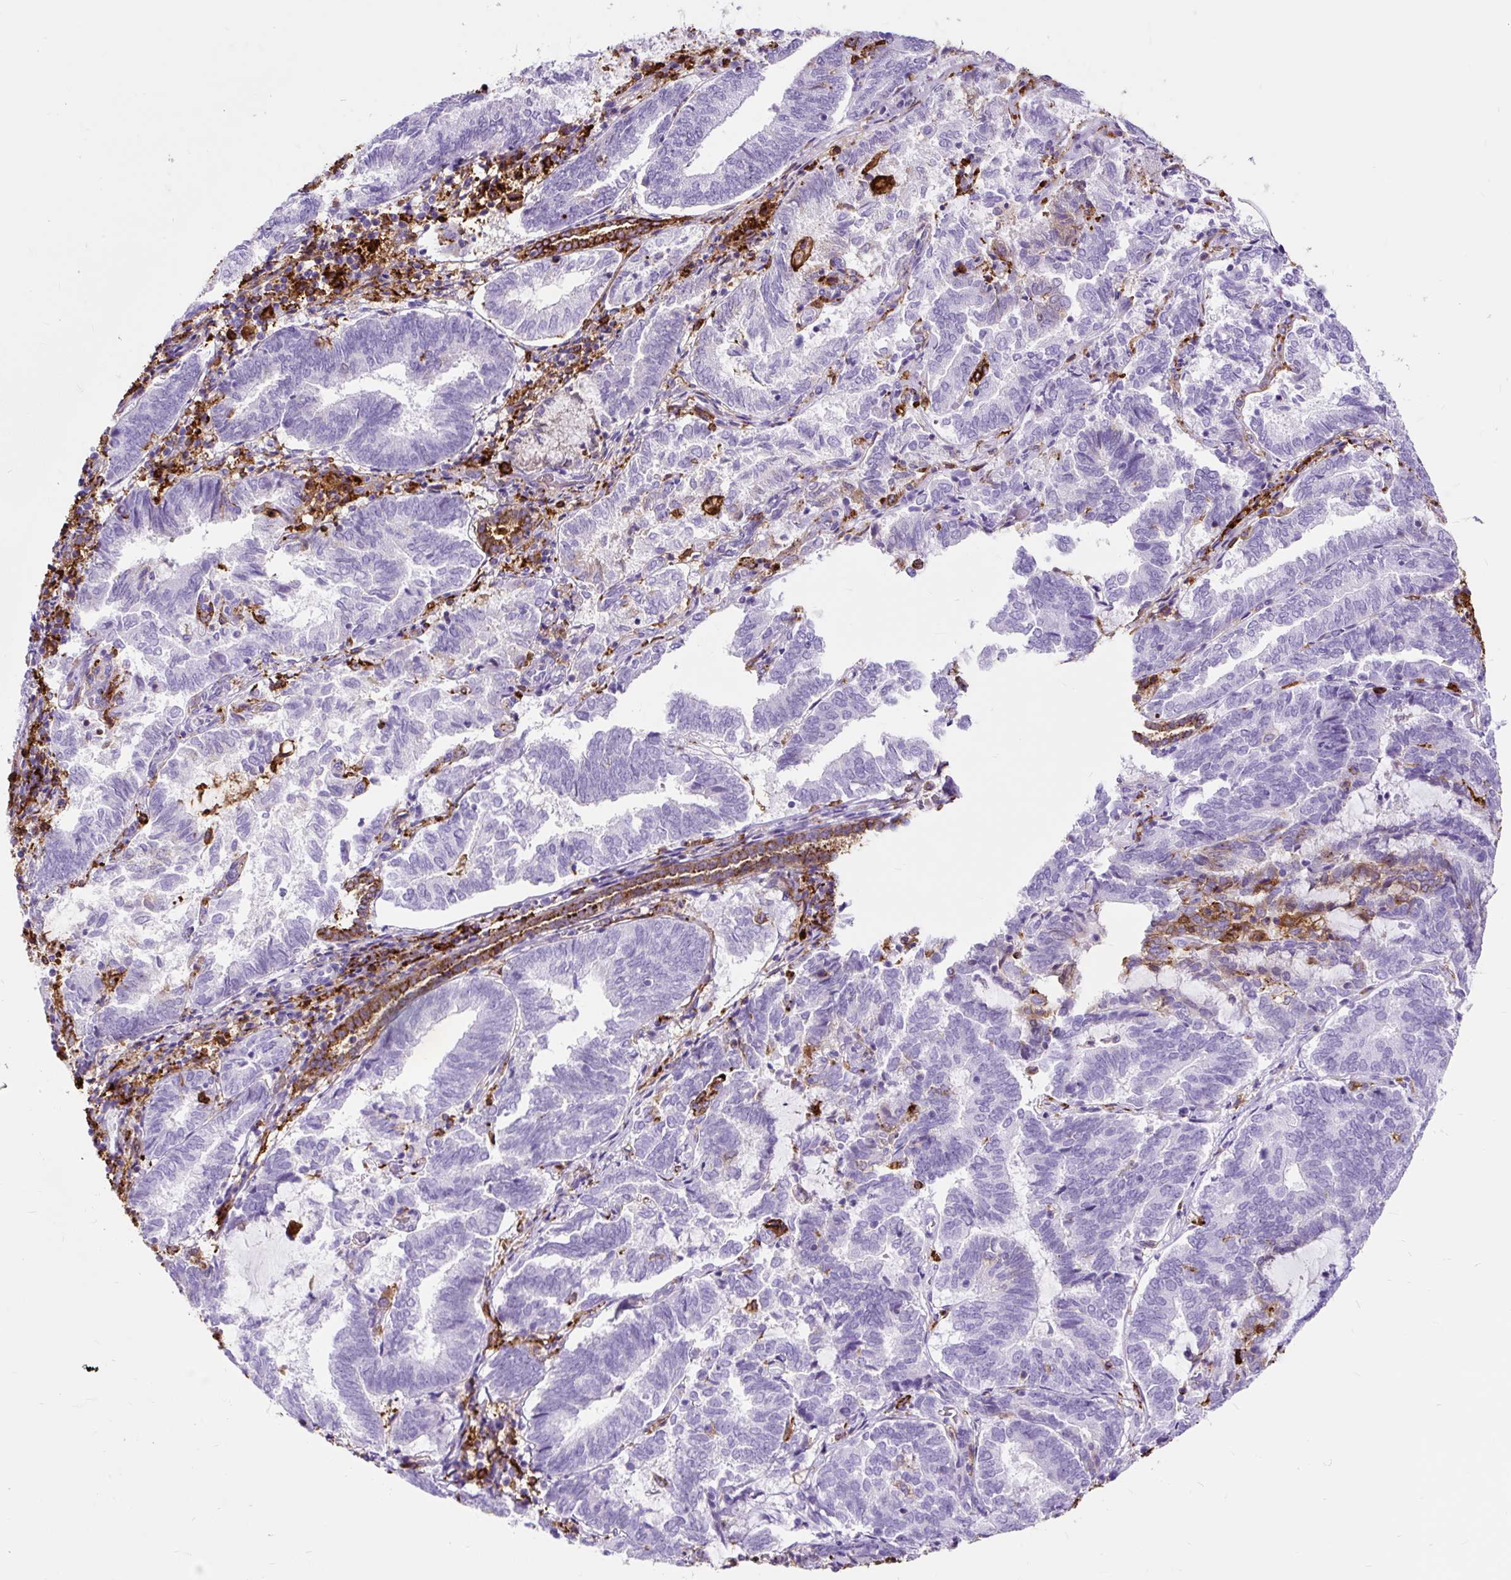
{"staining": {"intensity": "moderate", "quantity": "<25%", "location": "cytoplasmic/membranous"}, "tissue": "endometrial cancer", "cell_type": "Tumor cells", "image_type": "cancer", "snomed": [{"axis": "morphology", "description": "Adenocarcinoma, NOS"}, {"axis": "topography", "description": "Endometrium"}], "caption": "Immunohistochemistry (IHC) histopathology image of endometrial cancer (adenocarcinoma) stained for a protein (brown), which displays low levels of moderate cytoplasmic/membranous expression in about <25% of tumor cells.", "gene": "HLA-DRA", "patient": {"sex": "female", "age": 80}}